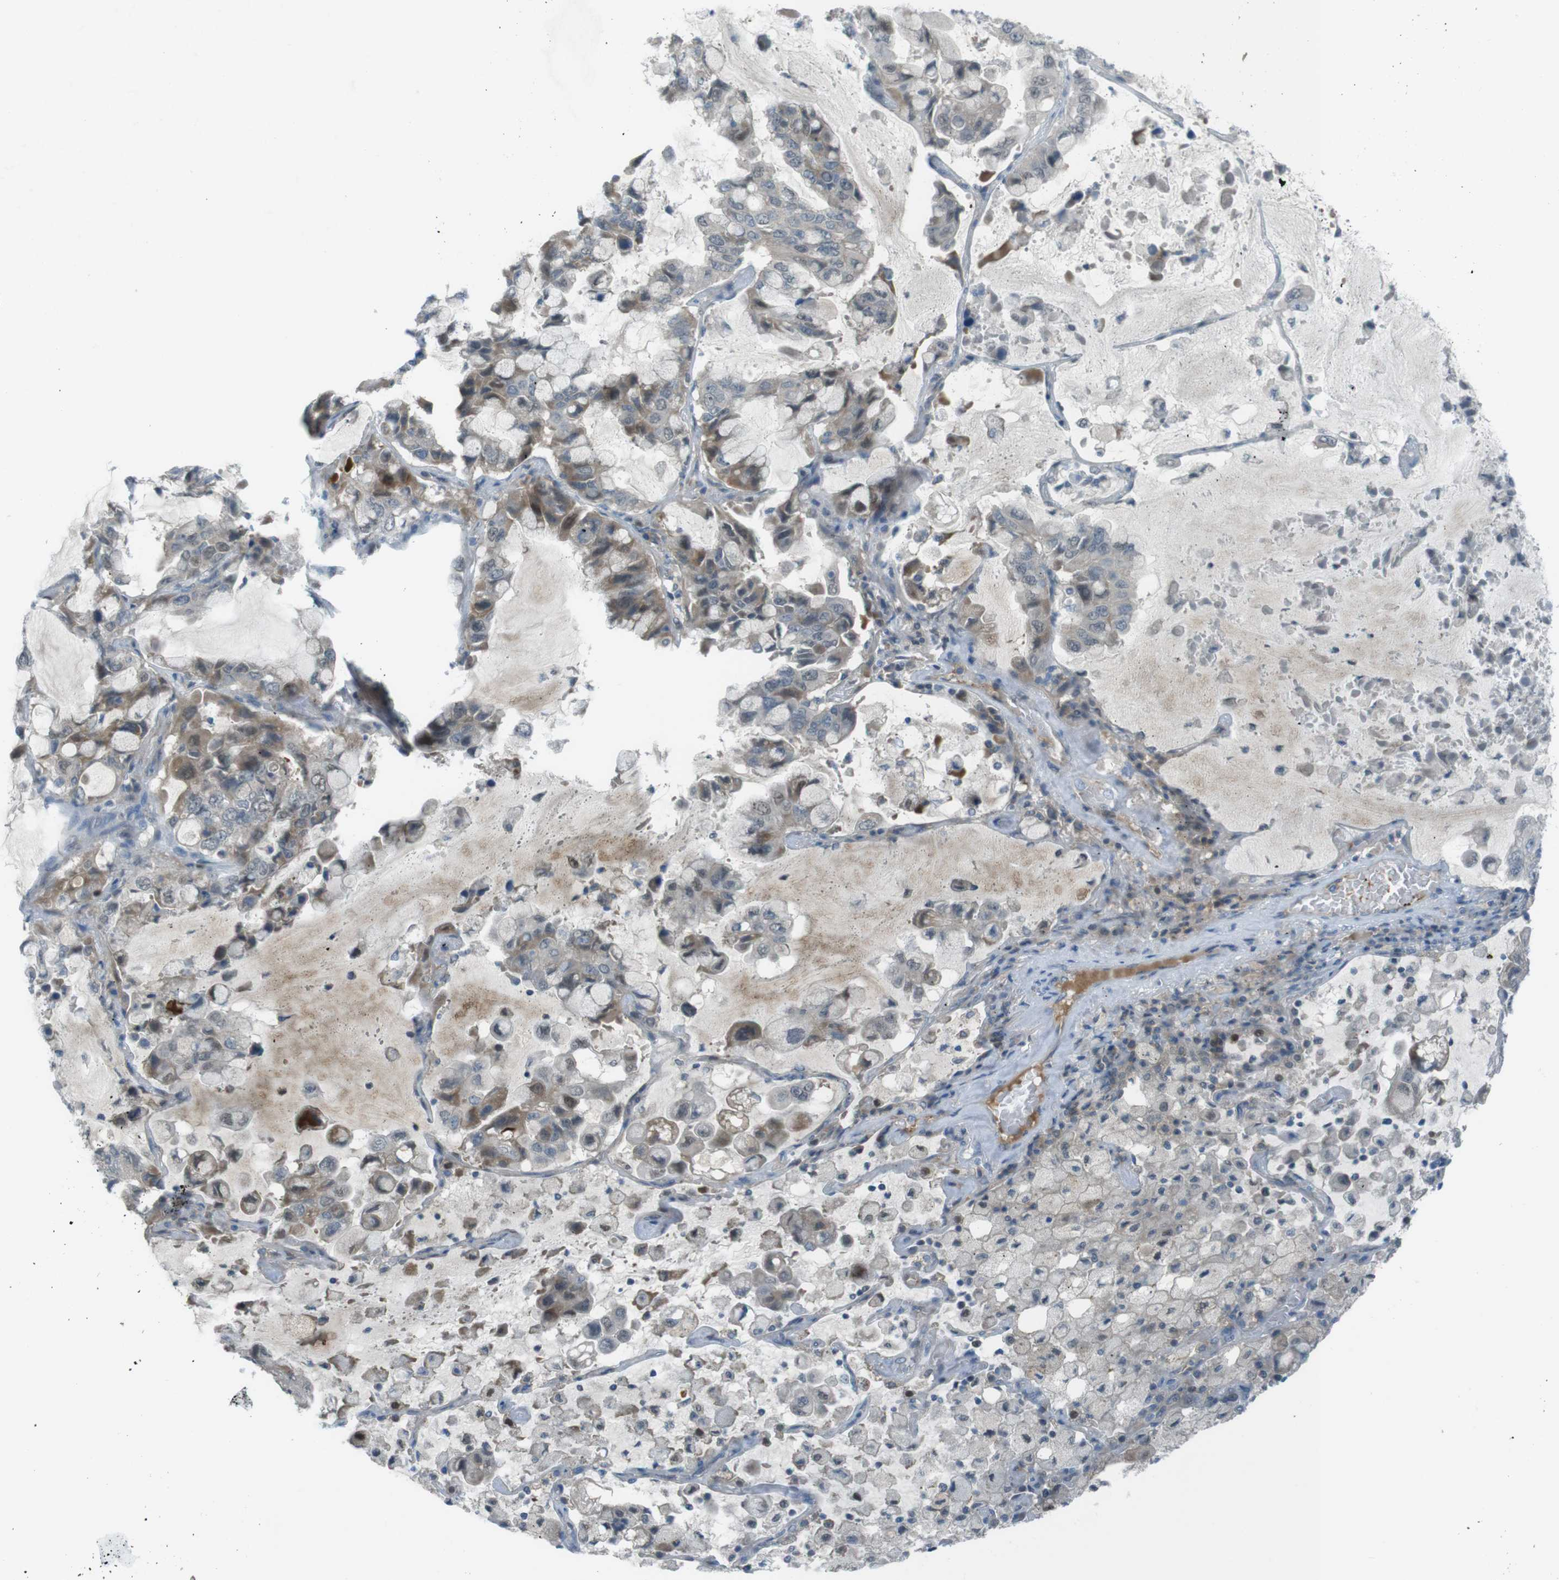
{"staining": {"intensity": "moderate", "quantity": "<25%", "location": "cytoplasmic/membranous"}, "tissue": "lung cancer", "cell_type": "Tumor cells", "image_type": "cancer", "snomed": [{"axis": "morphology", "description": "Adenocarcinoma, NOS"}, {"axis": "topography", "description": "Lung"}], "caption": "The photomicrograph reveals staining of lung adenocarcinoma, revealing moderate cytoplasmic/membranous protein staining (brown color) within tumor cells. (brown staining indicates protein expression, while blue staining denotes nuclei).", "gene": "ZDHHC20", "patient": {"sex": "male", "age": 64}}